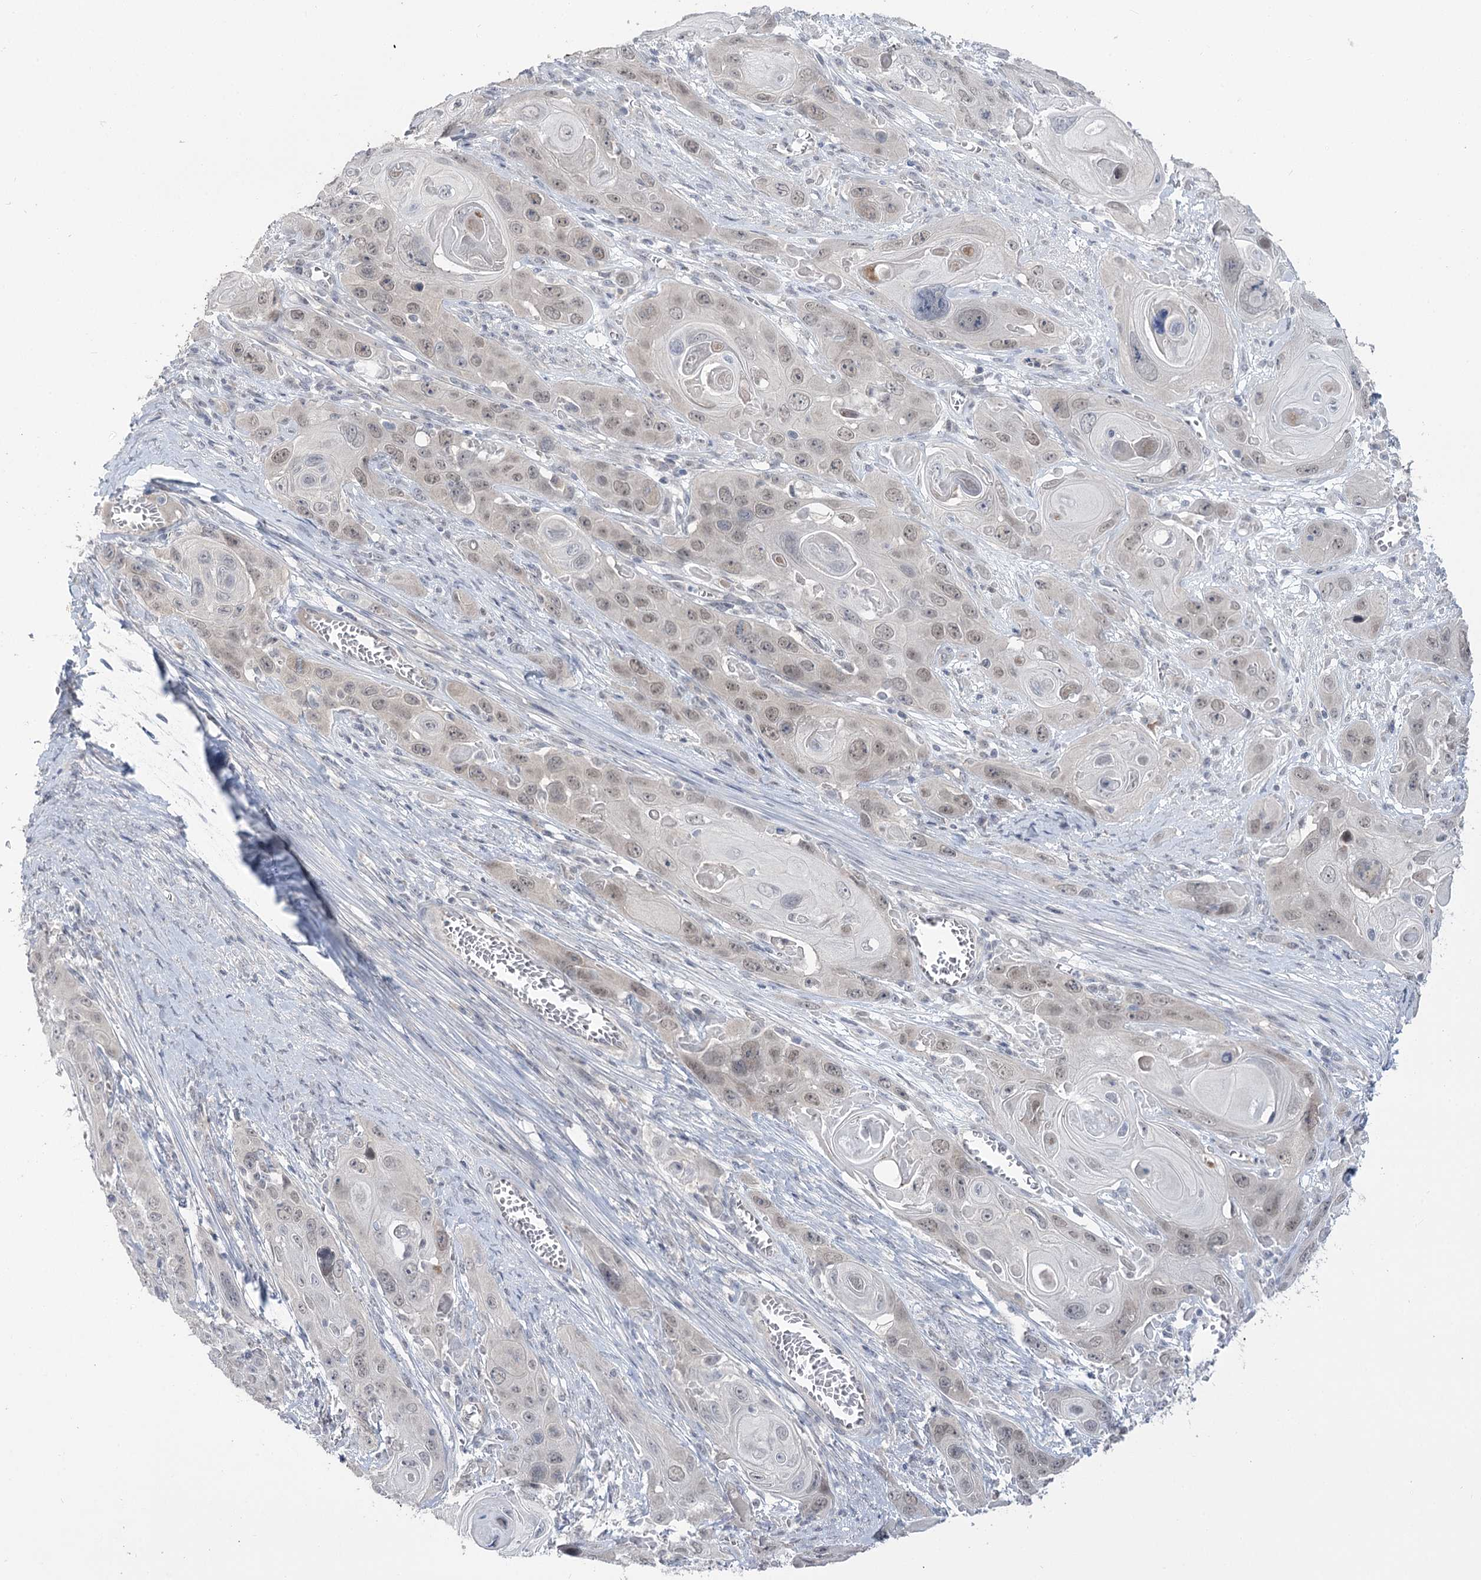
{"staining": {"intensity": "weak", "quantity": "25%-75%", "location": "nuclear"}, "tissue": "skin cancer", "cell_type": "Tumor cells", "image_type": "cancer", "snomed": [{"axis": "morphology", "description": "Squamous cell carcinoma, NOS"}, {"axis": "topography", "description": "Skin"}], "caption": "Protein expression analysis of human skin squamous cell carcinoma reveals weak nuclear staining in approximately 25%-75% of tumor cells. The protein is stained brown, and the nuclei are stained in blue (DAB IHC with brightfield microscopy, high magnification).", "gene": "PHYHIPL", "patient": {"sex": "male", "age": 55}}